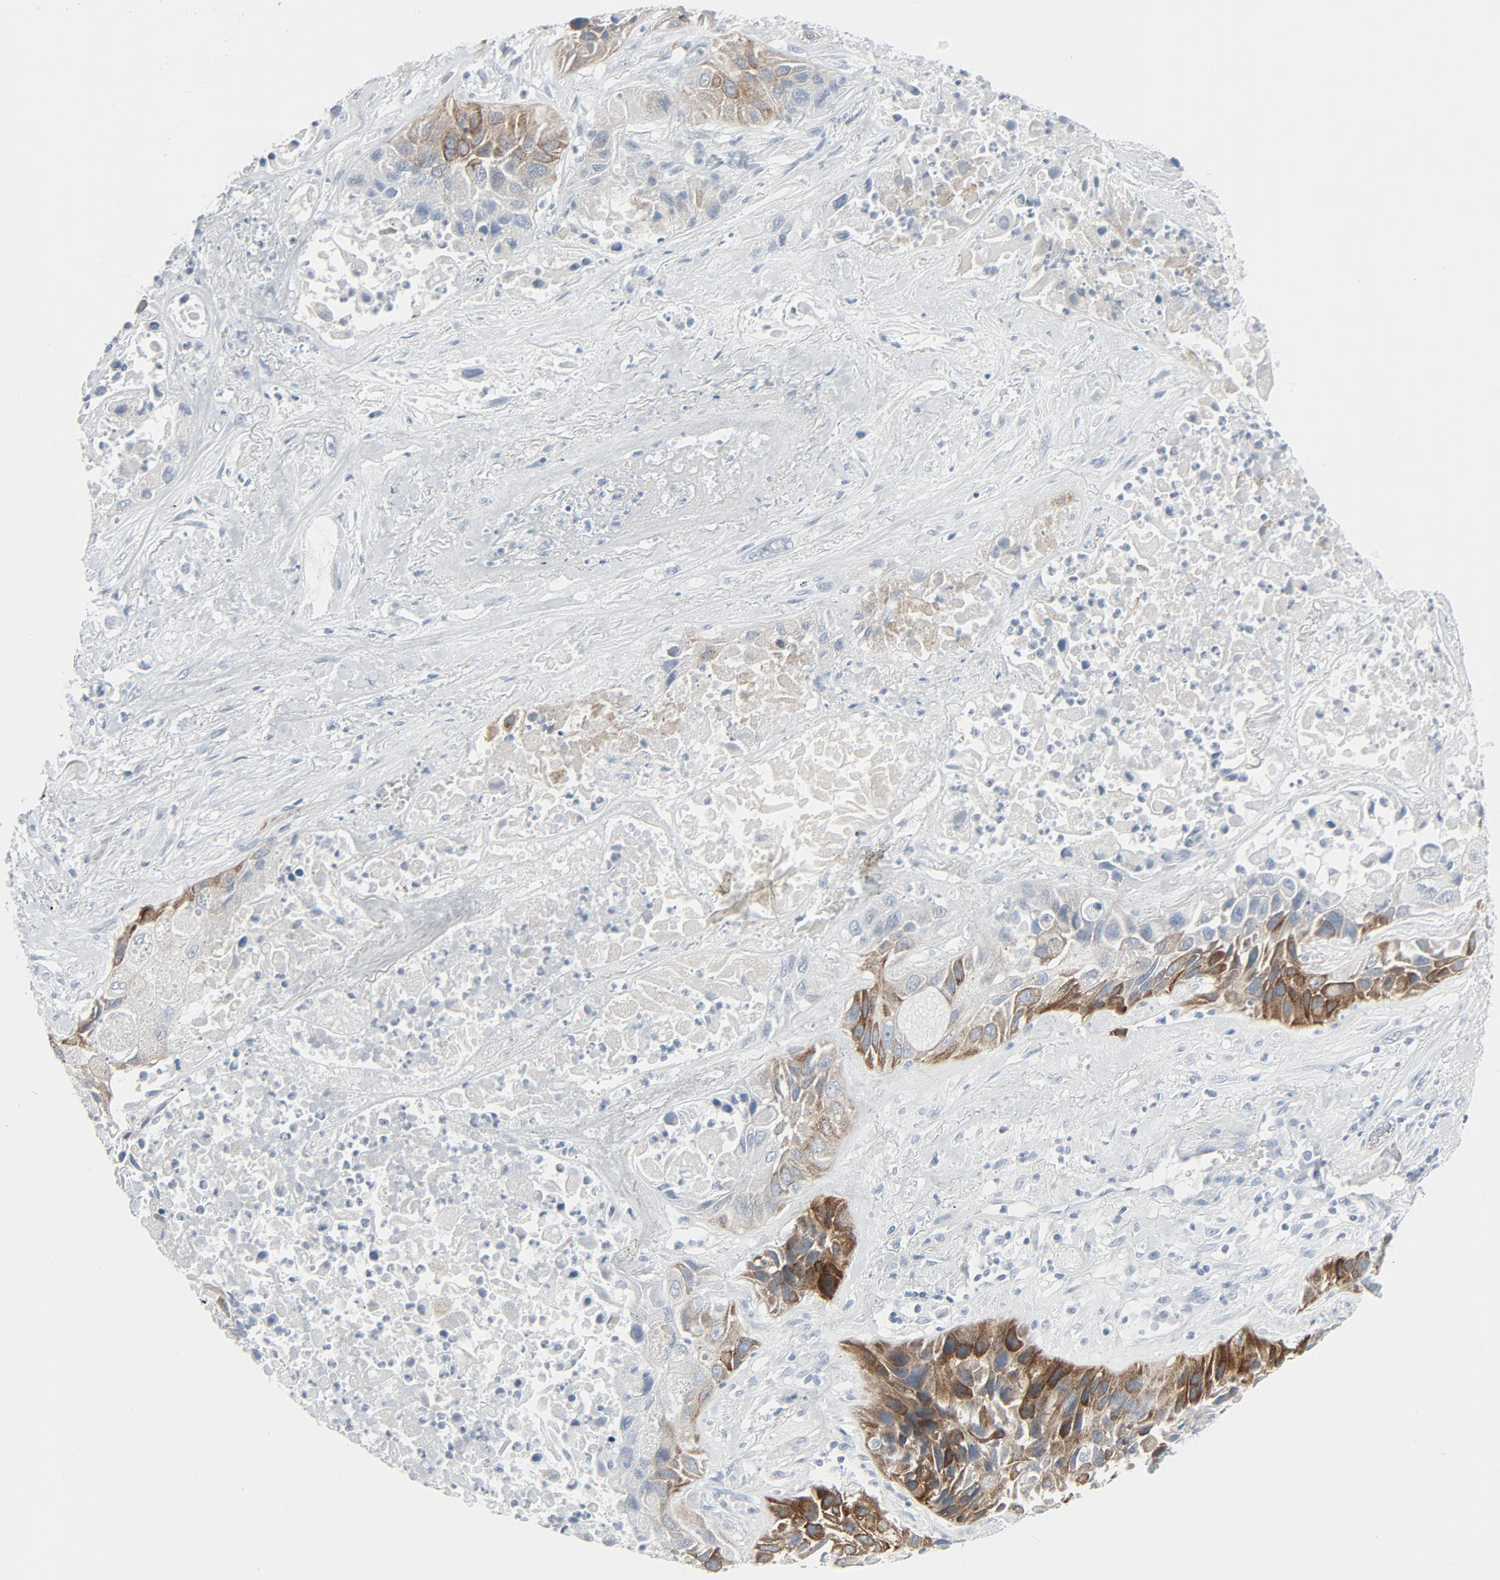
{"staining": {"intensity": "strong", "quantity": "25%-75%", "location": "cytoplasmic/membranous"}, "tissue": "lung cancer", "cell_type": "Tumor cells", "image_type": "cancer", "snomed": [{"axis": "morphology", "description": "Squamous cell carcinoma, NOS"}, {"axis": "topography", "description": "Lung"}], "caption": "Protein staining demonstrates strong cytoplasmic/membranous positivity in approximately 25%-75% of tumor cells in squamous cell carcinoma (lung).", "gene": "FGFR3", "patient": {"sex": "female", "age": 76}}